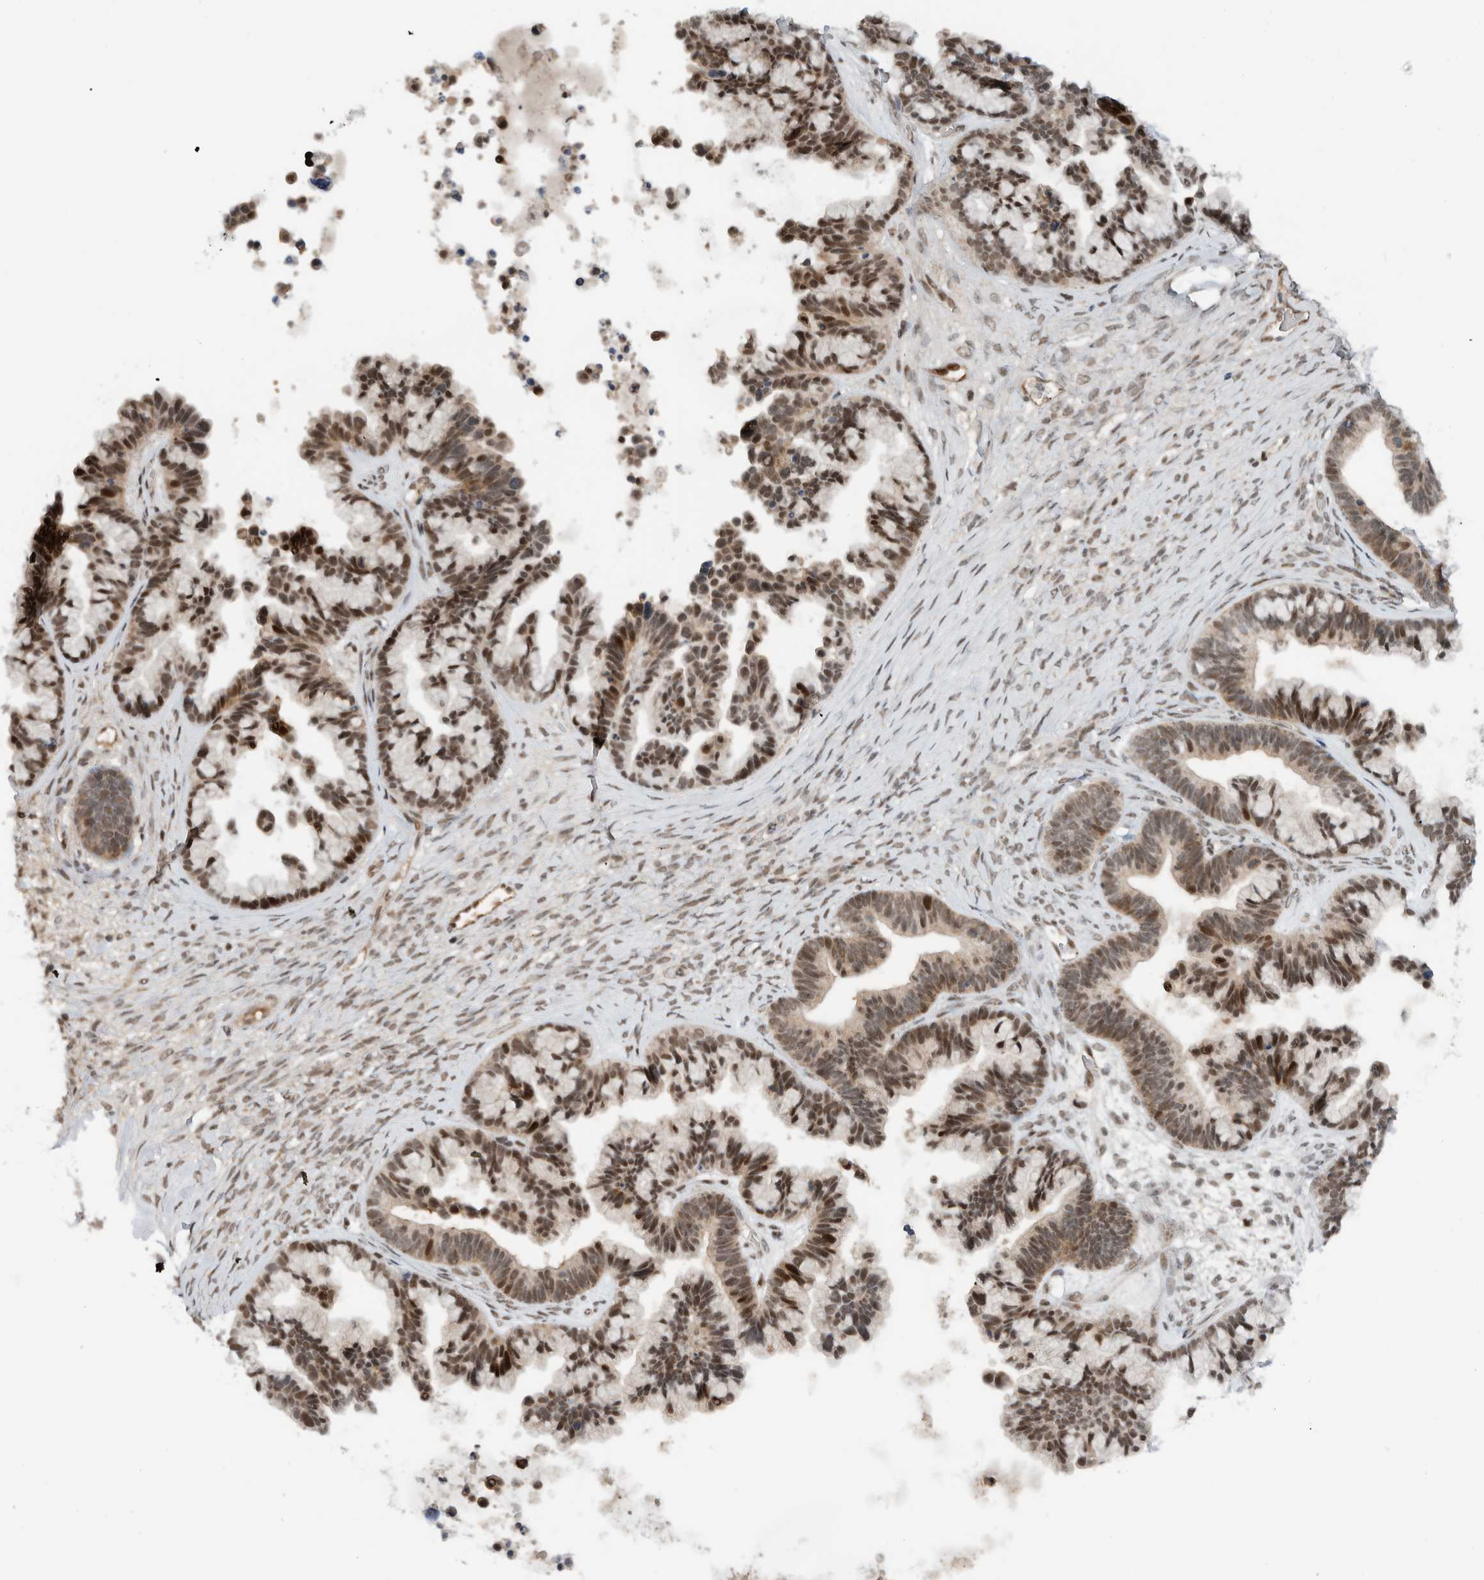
{"staining": {"intensity": "moderate", "quantity": ">75%", "location": "cytoplasmic/membranous,nuclear"}, "tissue": "ovarian cancer", "cell_type": "Tumor cells", "image_type": "cancer", "snomed": [{"axis": "morphology", "description": "Cystadenocarcinoma, serous, NOS"}, {"axis": "topography", "description": "Ovary"}], "caption": "DAB (3,3'-diaminobenzidine) immunohistochemical staining of ovarian serous cystadenocarcinoma shows moderate cytoplasmic/membranous and nuclear protein positivity in approximately >75% of tumor cells.", "gene": "ZFP91", "patient": {"sex": "female", "age": 56}}